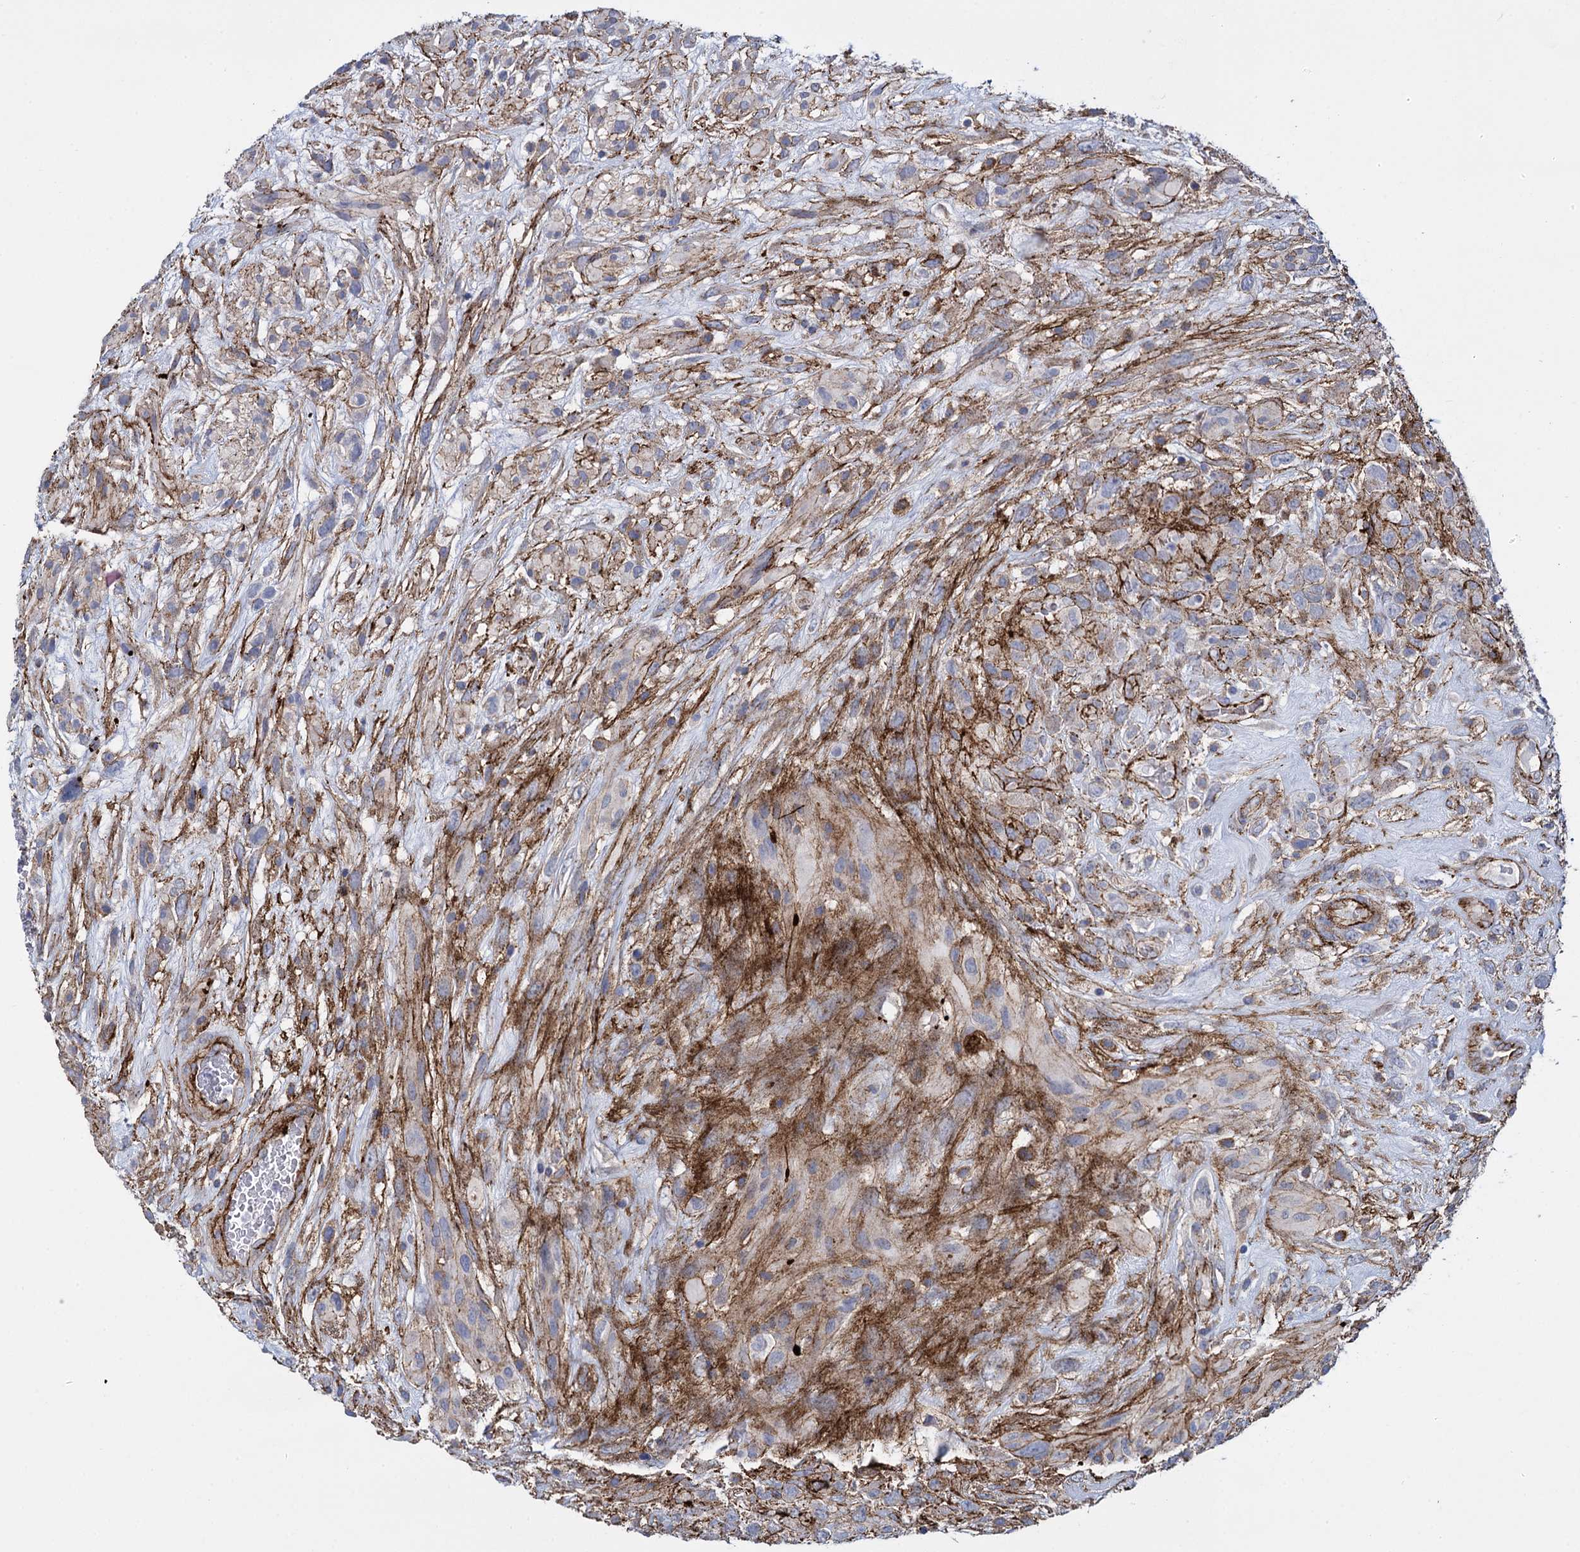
{"staining": {"intensity": "moderate", "quantity": "<25%", "location": "cytoplasmic/membranous"}, "tissue": "glioma", "cell_type": "Tumor cells", "image_type": "cancer", "snomed": [{"axis": "morphology", "description": "Glioma, malignant, High grade"}, {"axis": "topography", "description": "Brain"}], "caption": "IHC (DAB) staining of human malignant glioma (high-grade) reveals moderate cytoplasmic/membranous protein staining in approximately <25% of tumor cells. The staining was performed using DAB to visualize the protein expression in brown, while the nuclei were stained in blue with hematoxylin (Magnification: 20x).", "gene": "SNCG", "patient": {"sex": "male", "age": 61}}